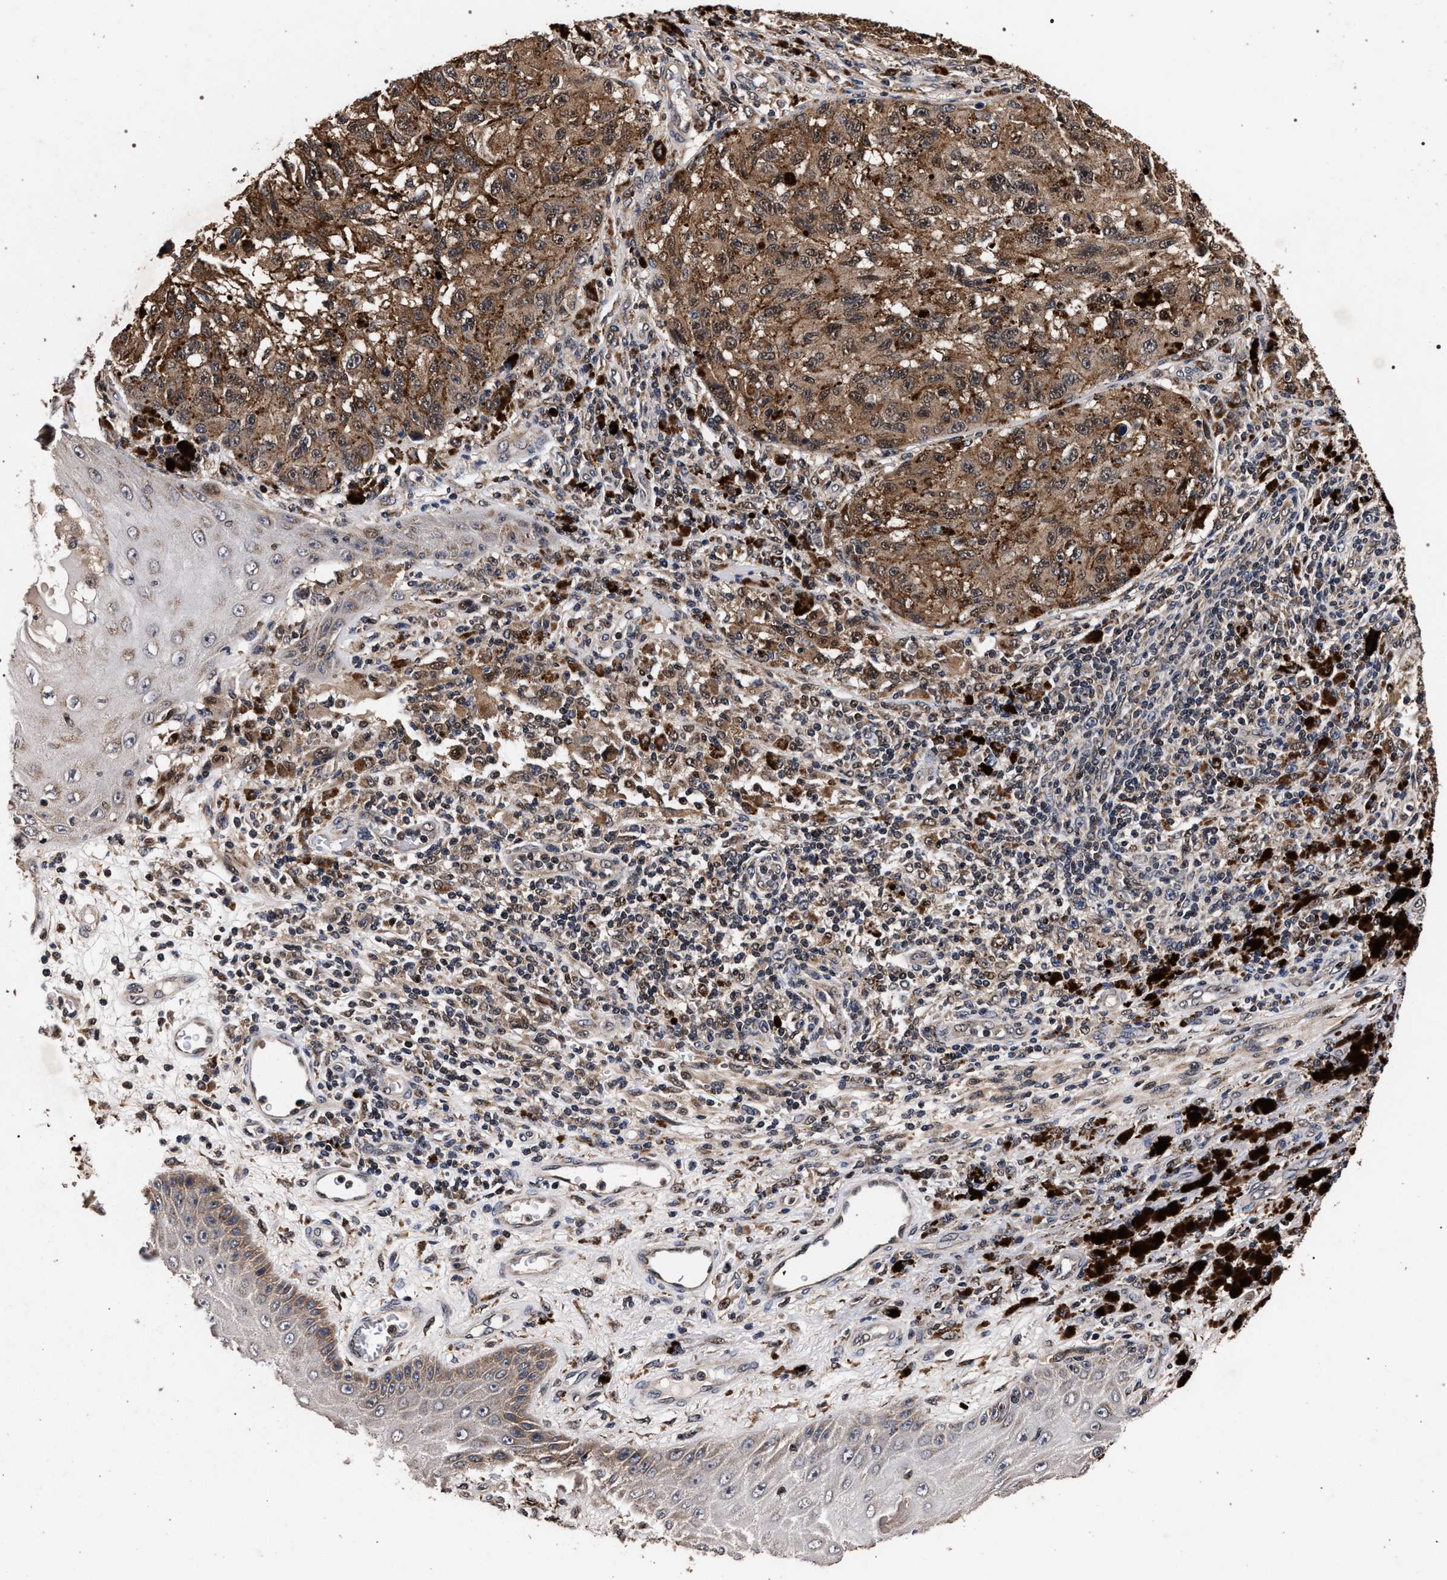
{"staining": {"intensity": "moderate", "quantity": ">75%", "location": "cytoplasmic/membranous"}, "tissue": "melanoma", "cell_type": "Tumor cells", "image_type": "cancer", "snomed": [{"axis": "morphology", "description": "Malignant melanoma, NOS"}, {"axis": "topography", "description": "Skin"}], "caption": "Immunohistochemical staining of human malignant melanoma displays moderate cytoplasmic/membranous protein positivity in approximately >75% of tumor cells.", "gene": "ACOX1", "patient": {"sex": "female", "age": 73}}